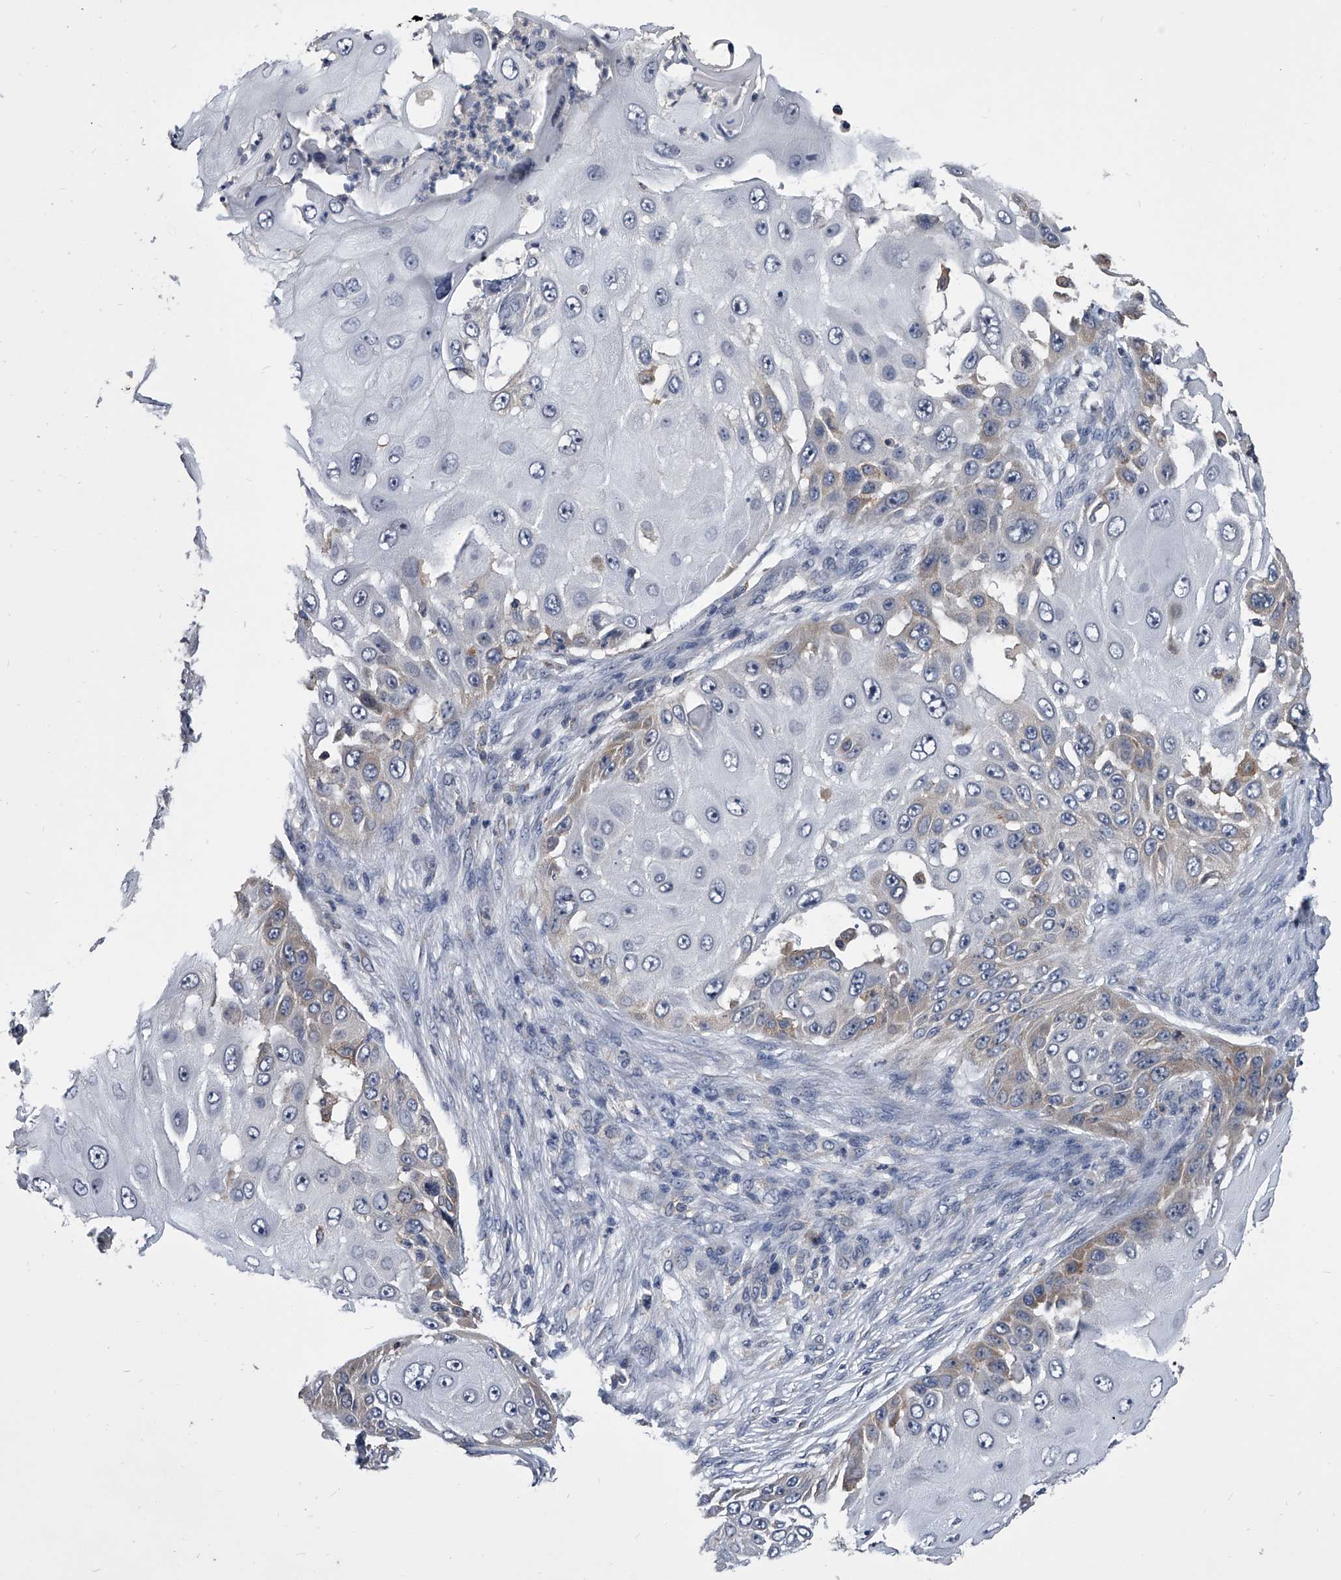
{"staining": {"intensity": "weak", "quantity": "<25%", "location": "cytoplasmic/membranous"}, "tissue": "skin cancer", "cell_type": "Tumor cells", "image_type": "cancer", "snomed": [{"axis": "morphology", "description": "Squamous cell carcinoma, NOS"}, {"axis": "topography", "description": "Skin"}], "caption": "Tumor cells show no significant expression in skin squamous cell carcinoma. (DAB (3,3'-diaminobenzidine) immunohistochemistry visualized using brightfield microscopy, high magnification).", "gene": "MAP4K3", "patient": {"sex": "female", "age": 44}}